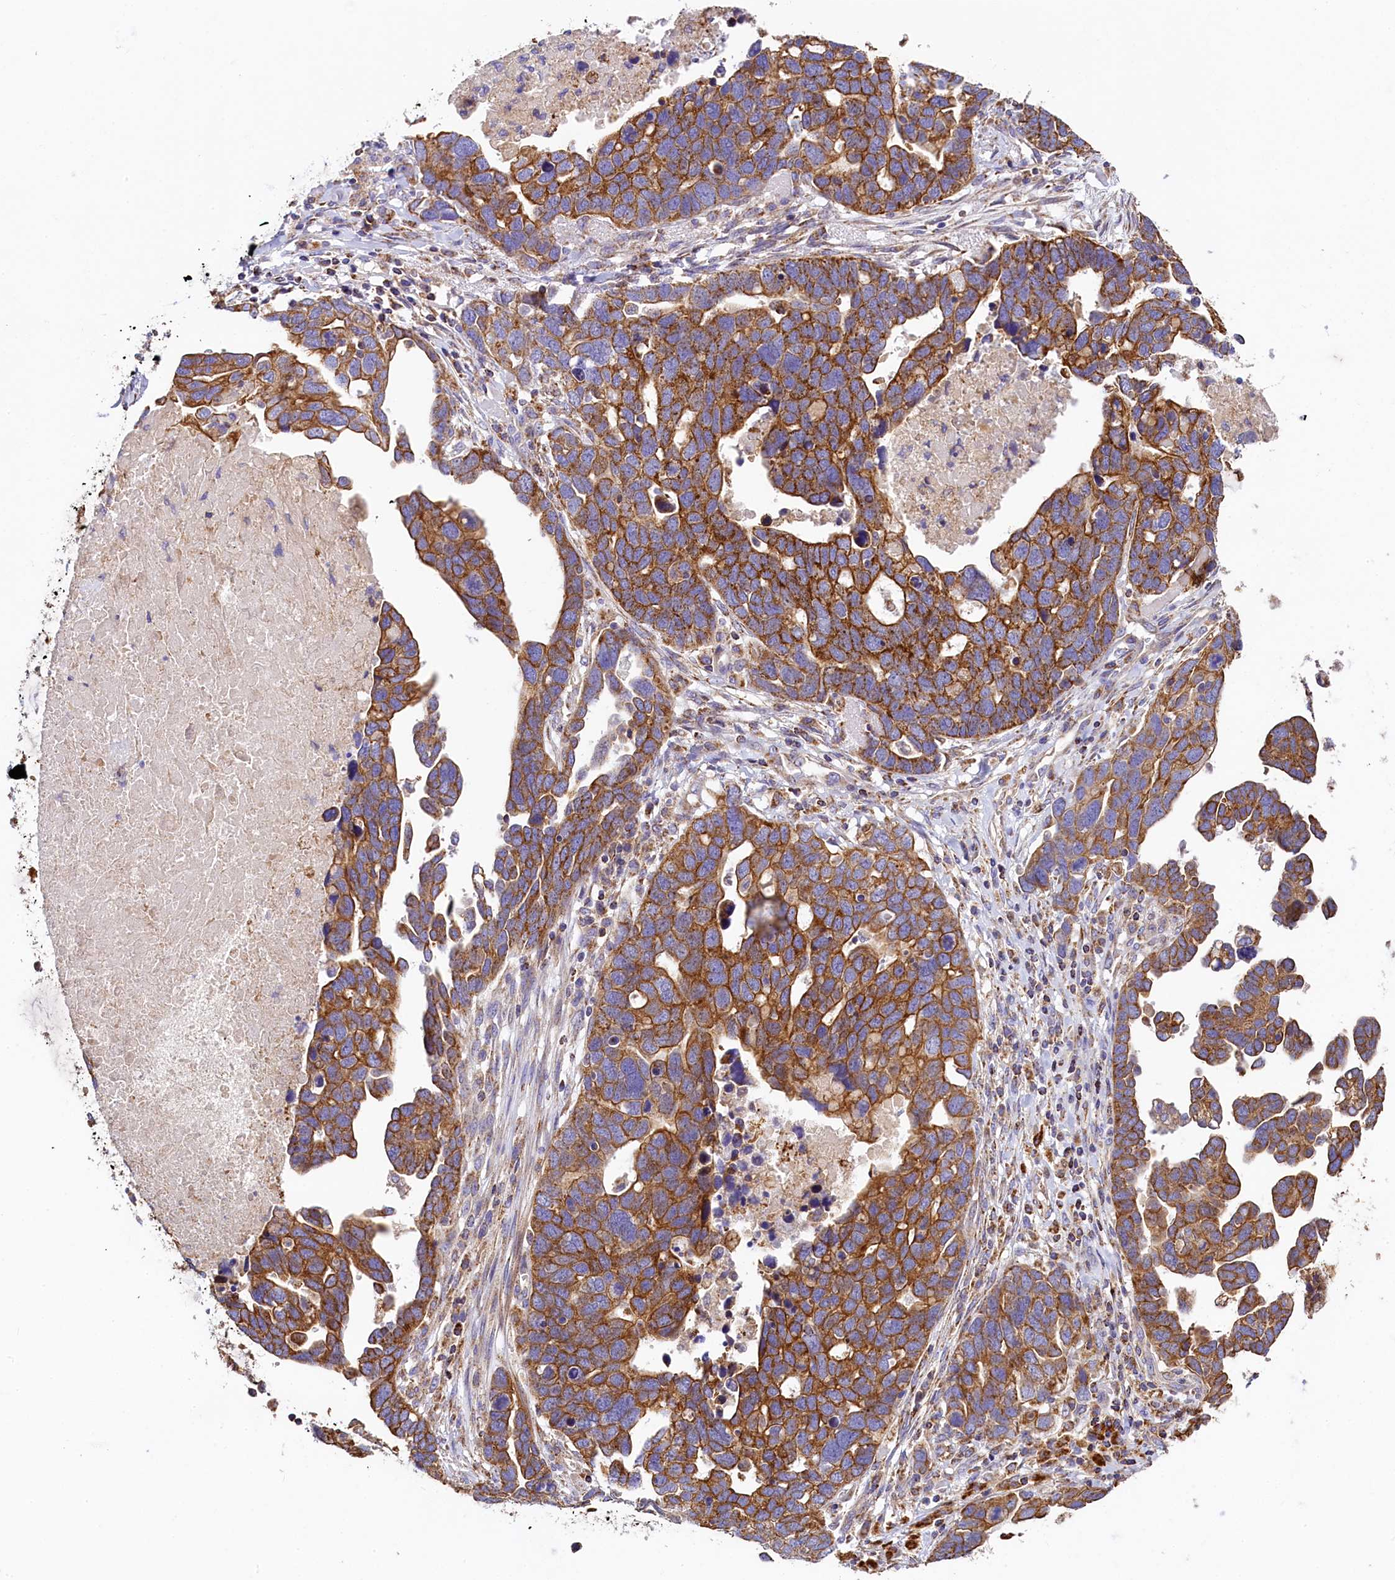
{"staining": {"intensity": "moderate", "quantity": ">75%", "location": "cytoplasmic/membranous"}, "tissue": "ovarian cancer", "cell_type": "Tumor cells", "image_type": "cancer", "snomed": [{"axis": "morphology", "description": "Cystadenocarcinoma, serous, NOS"}, {"axis": "topography", "description": "Ovary"}], "caption": "This is a photomicrograph of immunohistochemistry (IHC) staining of ovarian cancer, which shows moderate positivity in the cytoplasmic/membranous of tumor cells.", "gene": "CLYBL", "patient": {"sex": "female", "age": 54}}